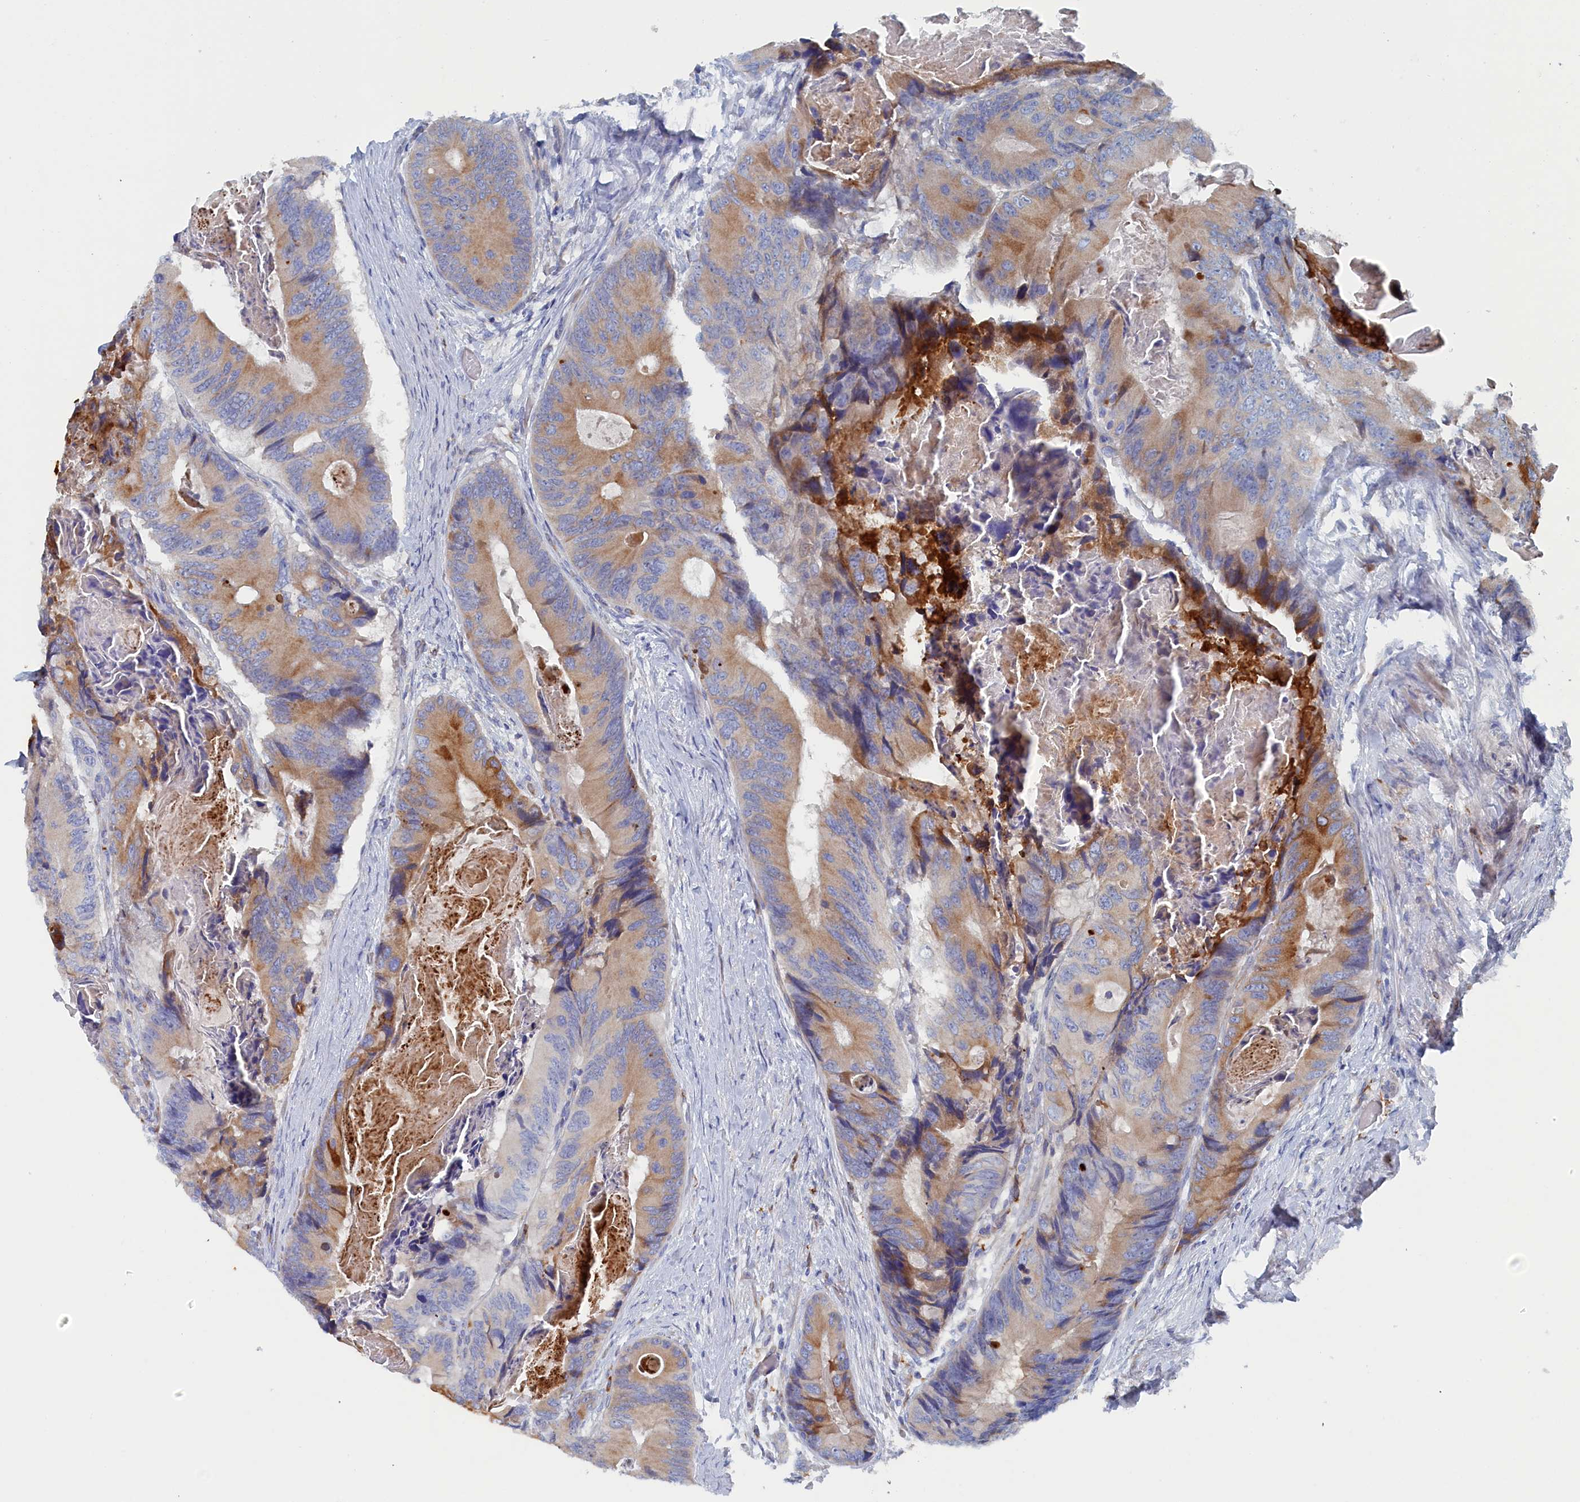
{"staining": {"intensity": "moderate", "quantity": "25%-75%", "location": "cytoplasmic/membranous"}, "tissue": "colorectal cancer", "cell_type": "Tumor cells", "image_type": "cancer", "snomed": [{"axis": "morphology", "description": "Adenocarcinoma, NOS"}, {"axis": "topography", "description": "Colon"}], "caption": "Adenocarcinoma (colorectal) stained with DAB (3,3'-diaminobenzidine) immunohistochemistry reveals medium levels of moderate cytoplasmic/membranous expression in approximately 25%-75% of tumor cells.", "gene": "COG7", "patient": {"sex": "male", "age": 84}}